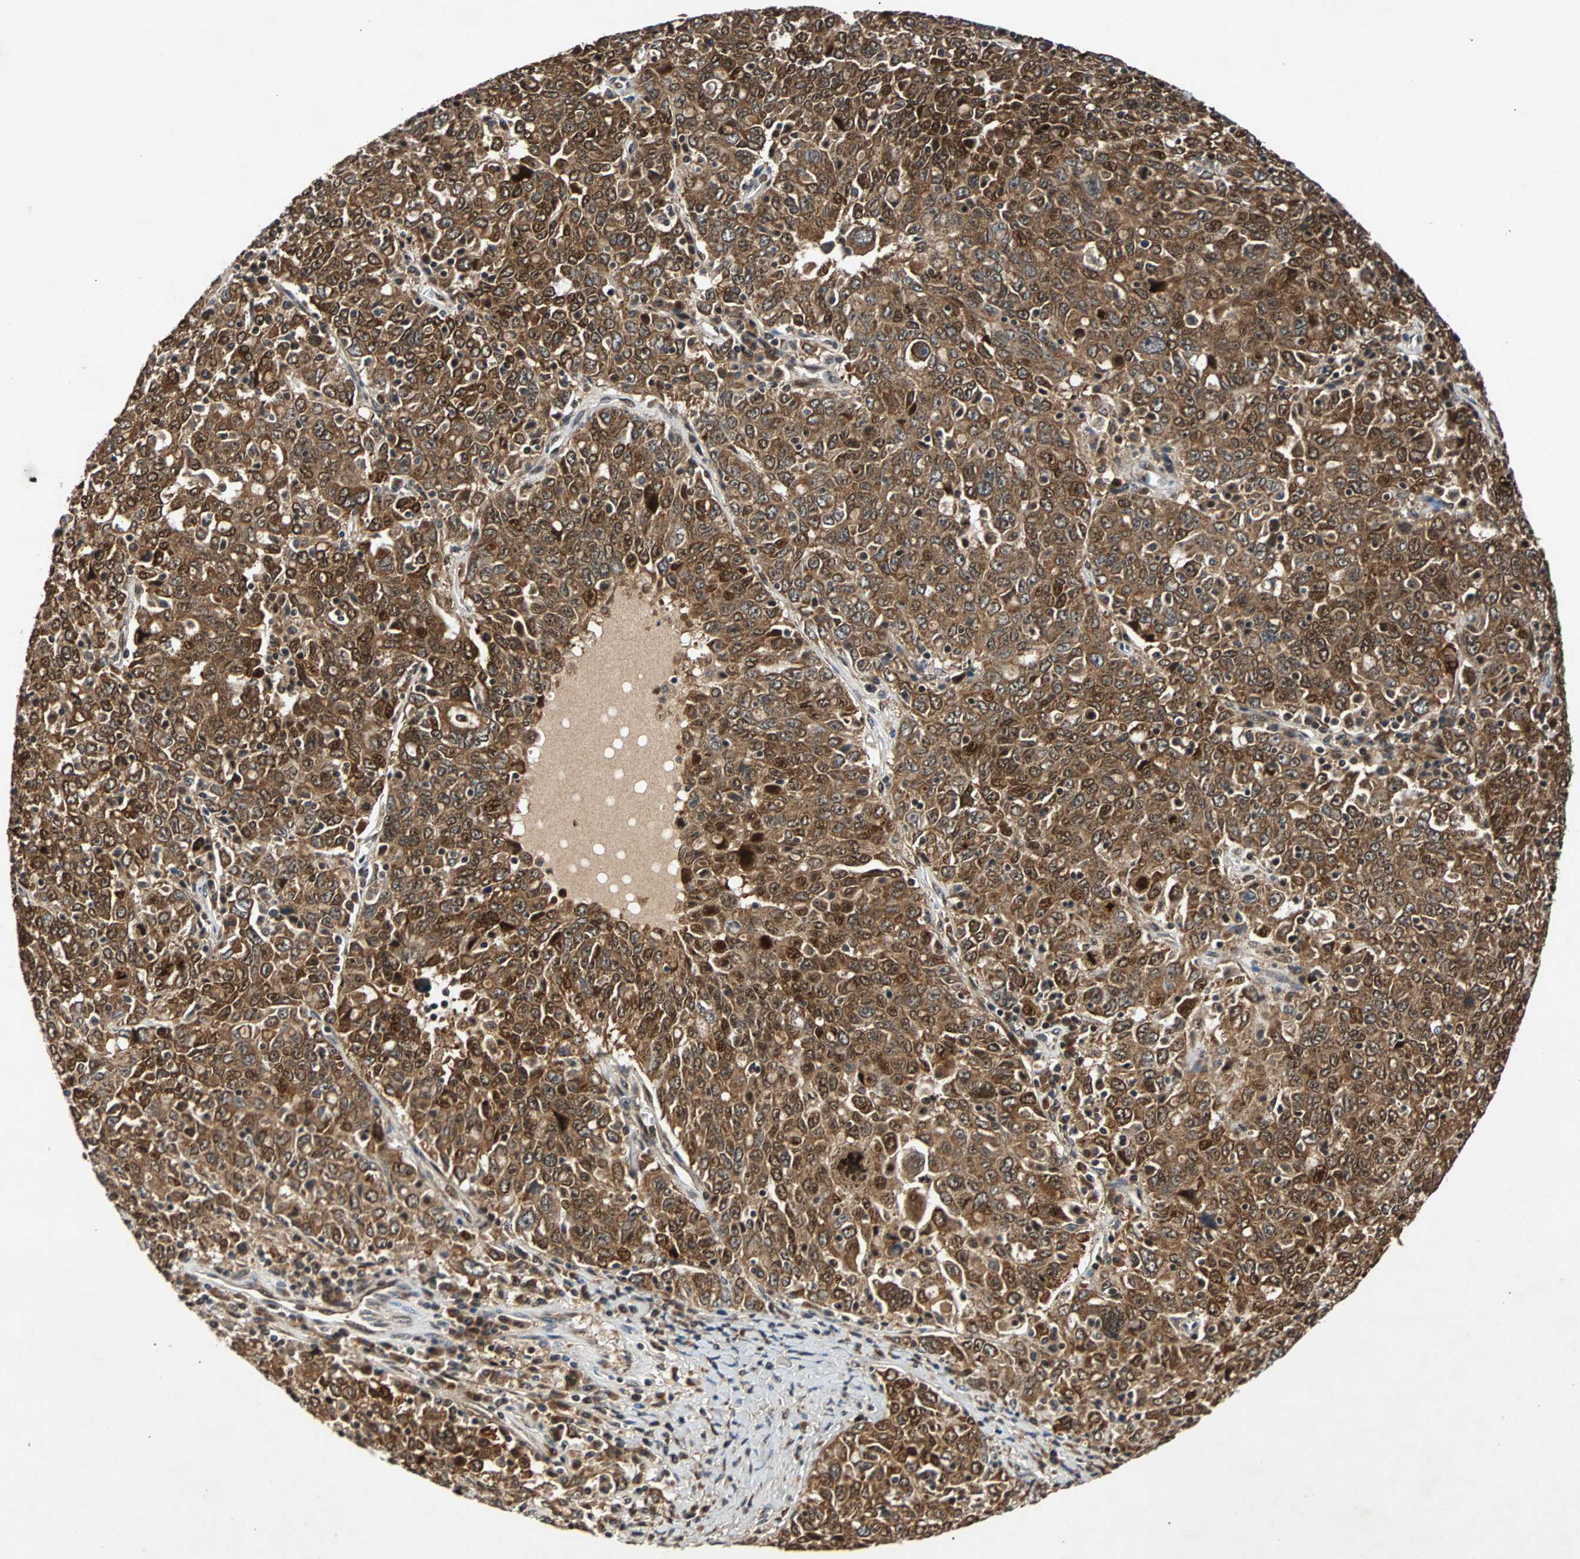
{"staining": {"intensity": "strong", "quantity": ">75%", "location": "cytoplasmic/membranous,nuclear"}, "tissue": "ovarian cancer", "cell_type": "Tumor cells", "image_type": "cancer", "snomed": [{"axis": "morphology", "description": "Carcinoma, endometroid"}, {"axis": "topography", "description": "Ovary"}], "caption": "An immunohistochemistry (IHC) photomicrograph of tumor tissue is shown. Protein staining in brown shows strong cytoplasmic/membranous and nuclear positivity in ovarian cancer within tumor cells. The protein of interest is shown in brown color, while the nuclei are stained blue.", "gene": "USP31", "patient": {"sex": "female", "age": 62}}